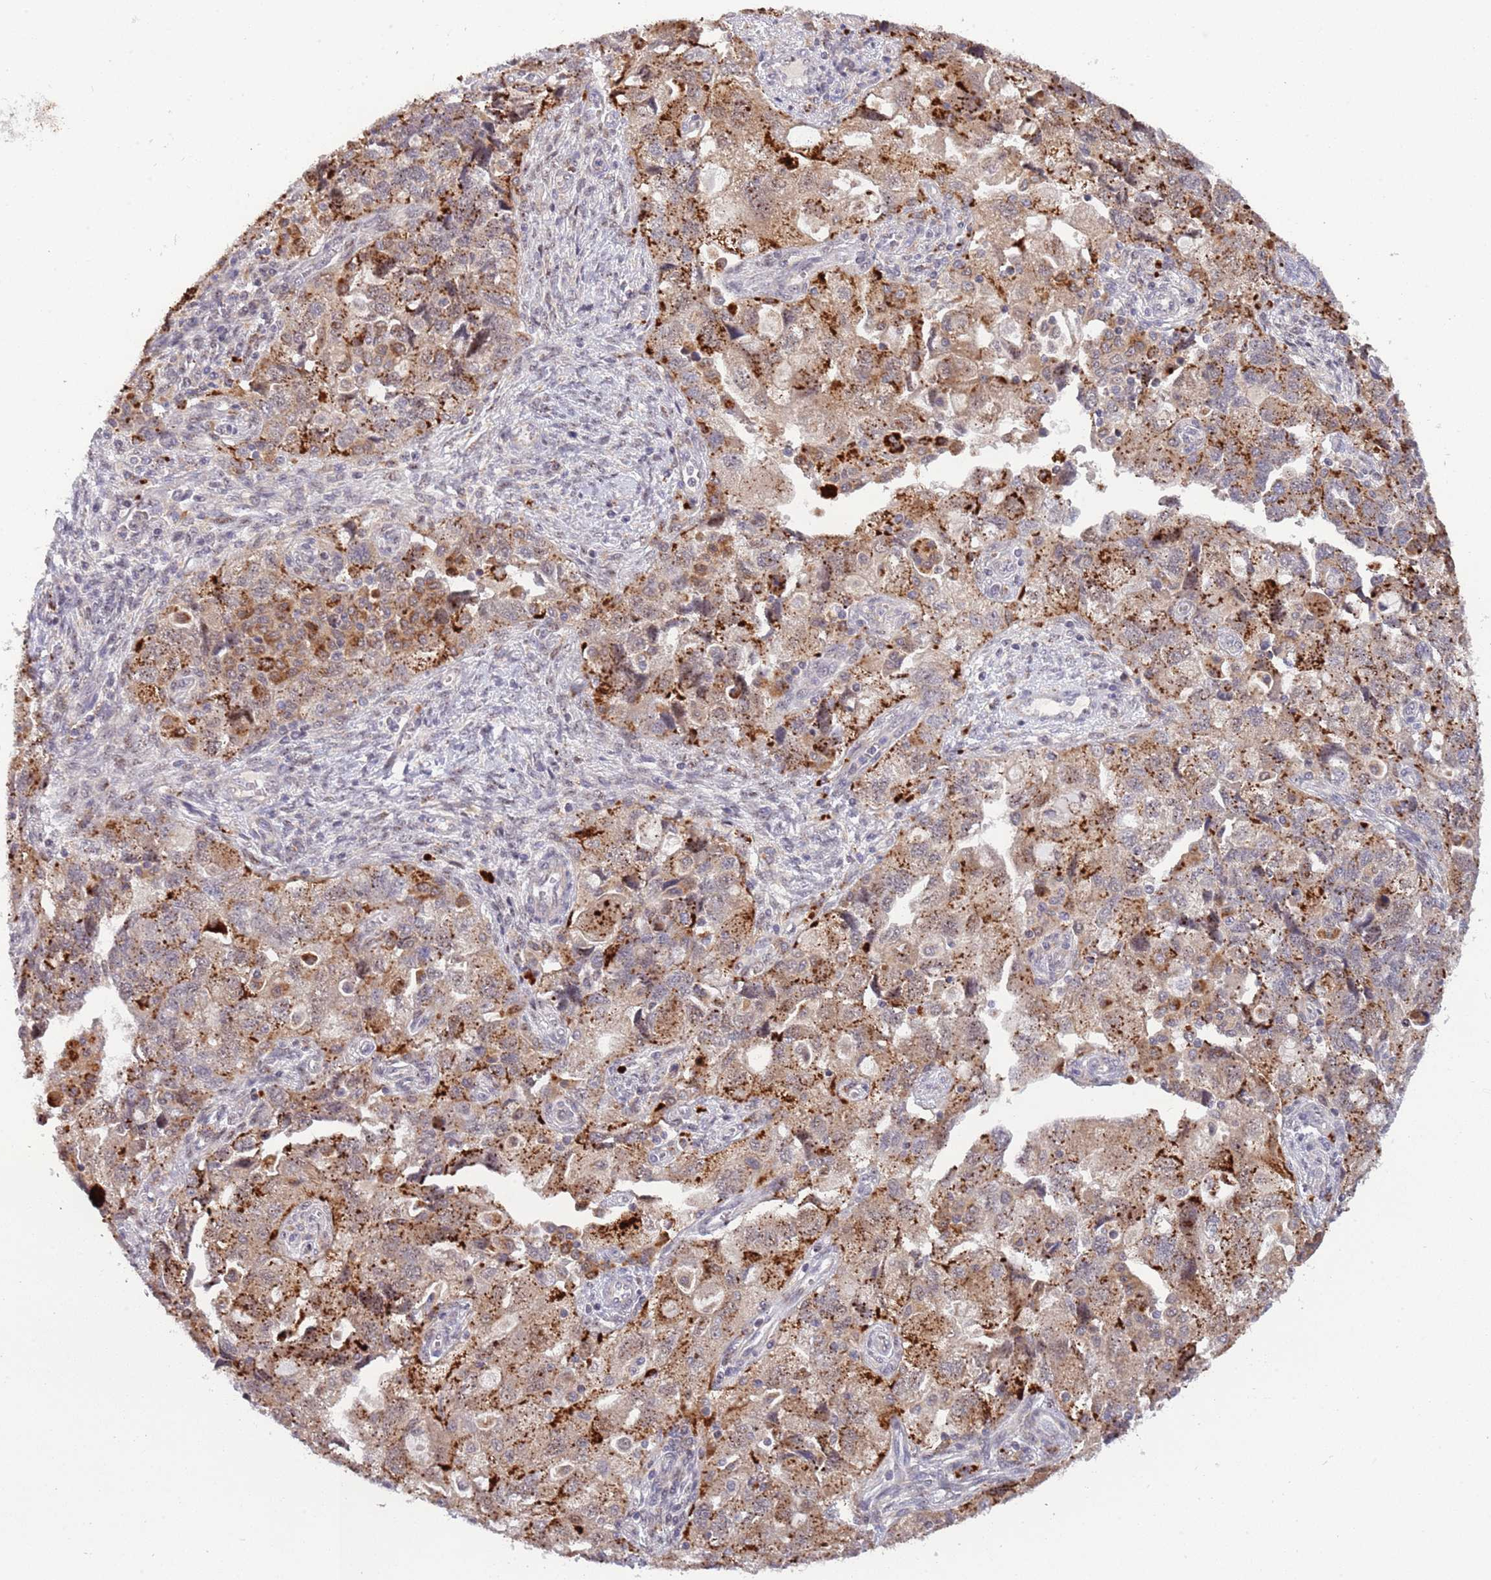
{"staining": {"intensity": "moderate", "quantity": ">75%", "location": "cytoplasmic/membranous"}, "tissue": "ovarian cancer", "cell_type": "Tumor cells", "image_type": "cancer", "snomed": [{"axis": "morphology", "description": "Carcinoma, NOS"}, {"axis": "morphology", "description": "Cystadenocarcinoma, serous, NOS"}, {"axis": "topography", "description": "Ovary"}], "caption": "An image of ovarian cancer stained for a protein exhibits moderate cytoplasmic/membranous brown staining in tumor cells.", "gene": "TRIM27", "patient": {"sex": "female", "age": 69}}